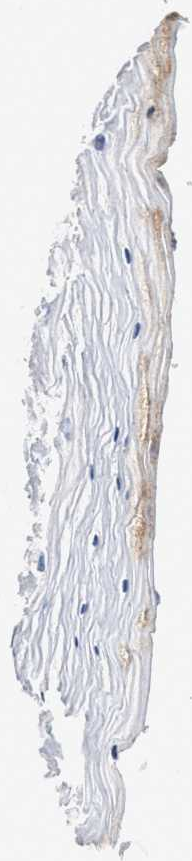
{"staining": {"intensity": "negative", "quantity": "none", "location": "none"}, "tissue": "cervix", "cell_type": "Glandular cells", "image_type": "normal", "snomed": [{"axis": "morphology", "description": "Normal tissue, NOS"}, {"axis": "topography", "description": "Cervix"}], "caption": "A histopathology image of cervix stained for a protein reveals no brown staining in glandular cells.", "gene": "C2", "patient": {"sex": "female", "age": 55}}